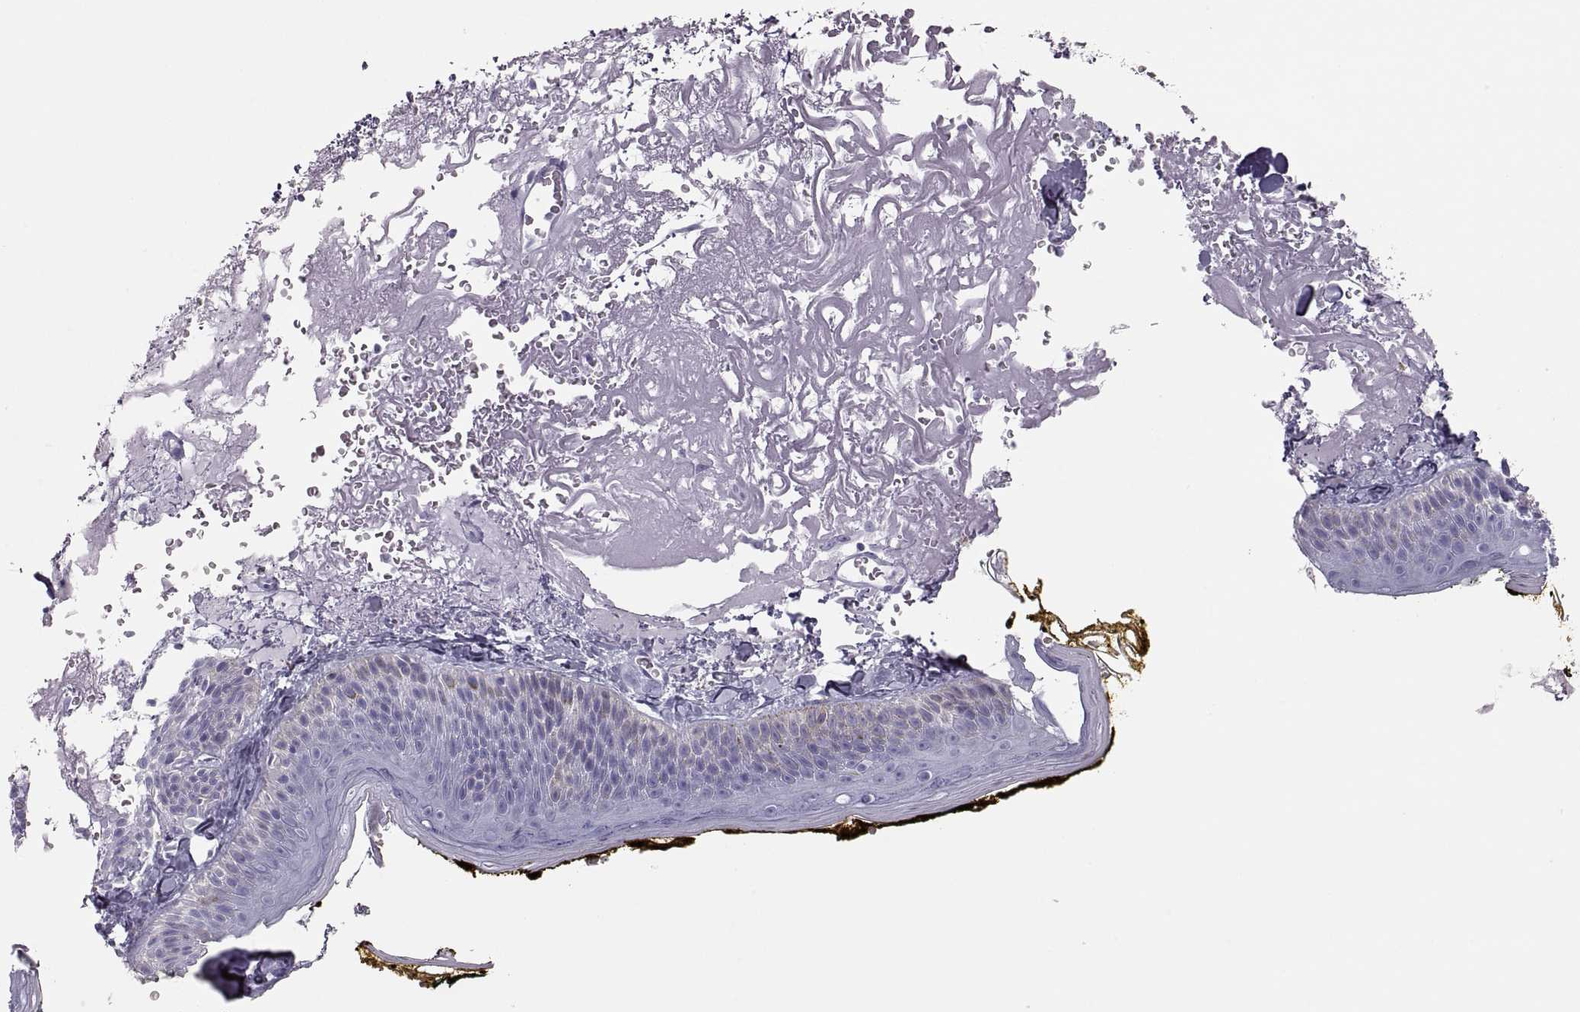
{"staining": {"intensity": "negative", "quantity": "none", "location": "none"}, "tissue": "skin", "cell_type": "Fibroblasts", "image_type": "normal", "snomed": [{"axis": "morphology", "description": "Normal tissue, NOS"}, {"axis": "topography", "description": "Skin"}], "caption": "High magnification brightfield microscopy of benign skin stained with DAB (3,3'-diaminobenzidine) (brown) and counterstained with hematoxylin (blue): fibroblasts show no significant expression.", "gene": "SEMG1", "patient": {"sex": "male", "age": 76}}